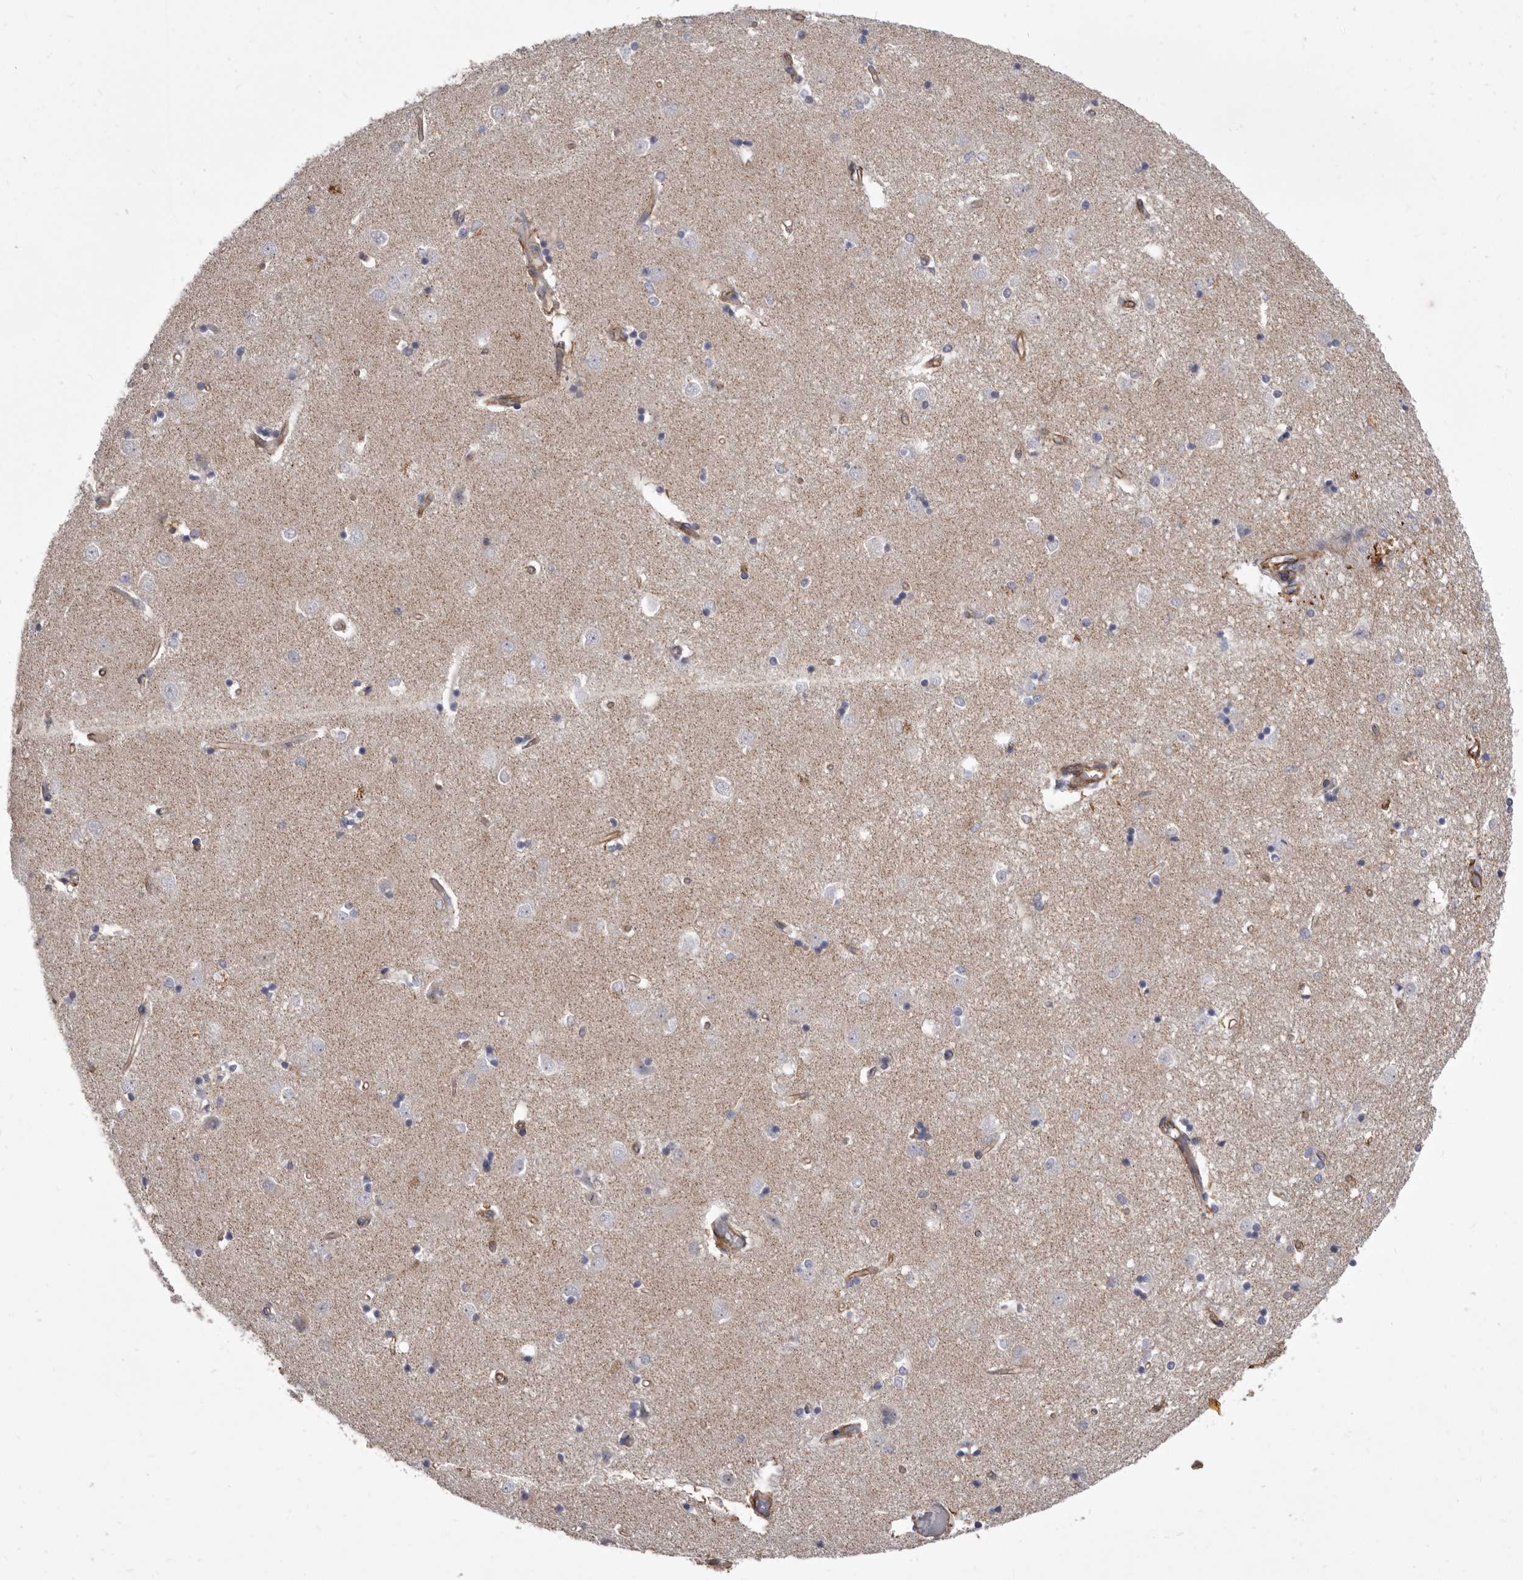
{"staining": {"intensity": "negative", "quantity": "none", "location": "none"}, "tissue": "caudate", "cell_type": "Glial cells", "image_type": "normal", "snomed": [{"axis": "morphology", "description": "Normal tissue, NOS"}, {"axis": "topography", "description": "Lateral ventricle wall"}], "caption": "Immunohistochemistry (IHC) image of unremarkable caudate: human caudate stained with DAB displays no significant protein staining in glial cells.", "gene": "P2RX6", "patient": {"sex": "male", "age": 45}}